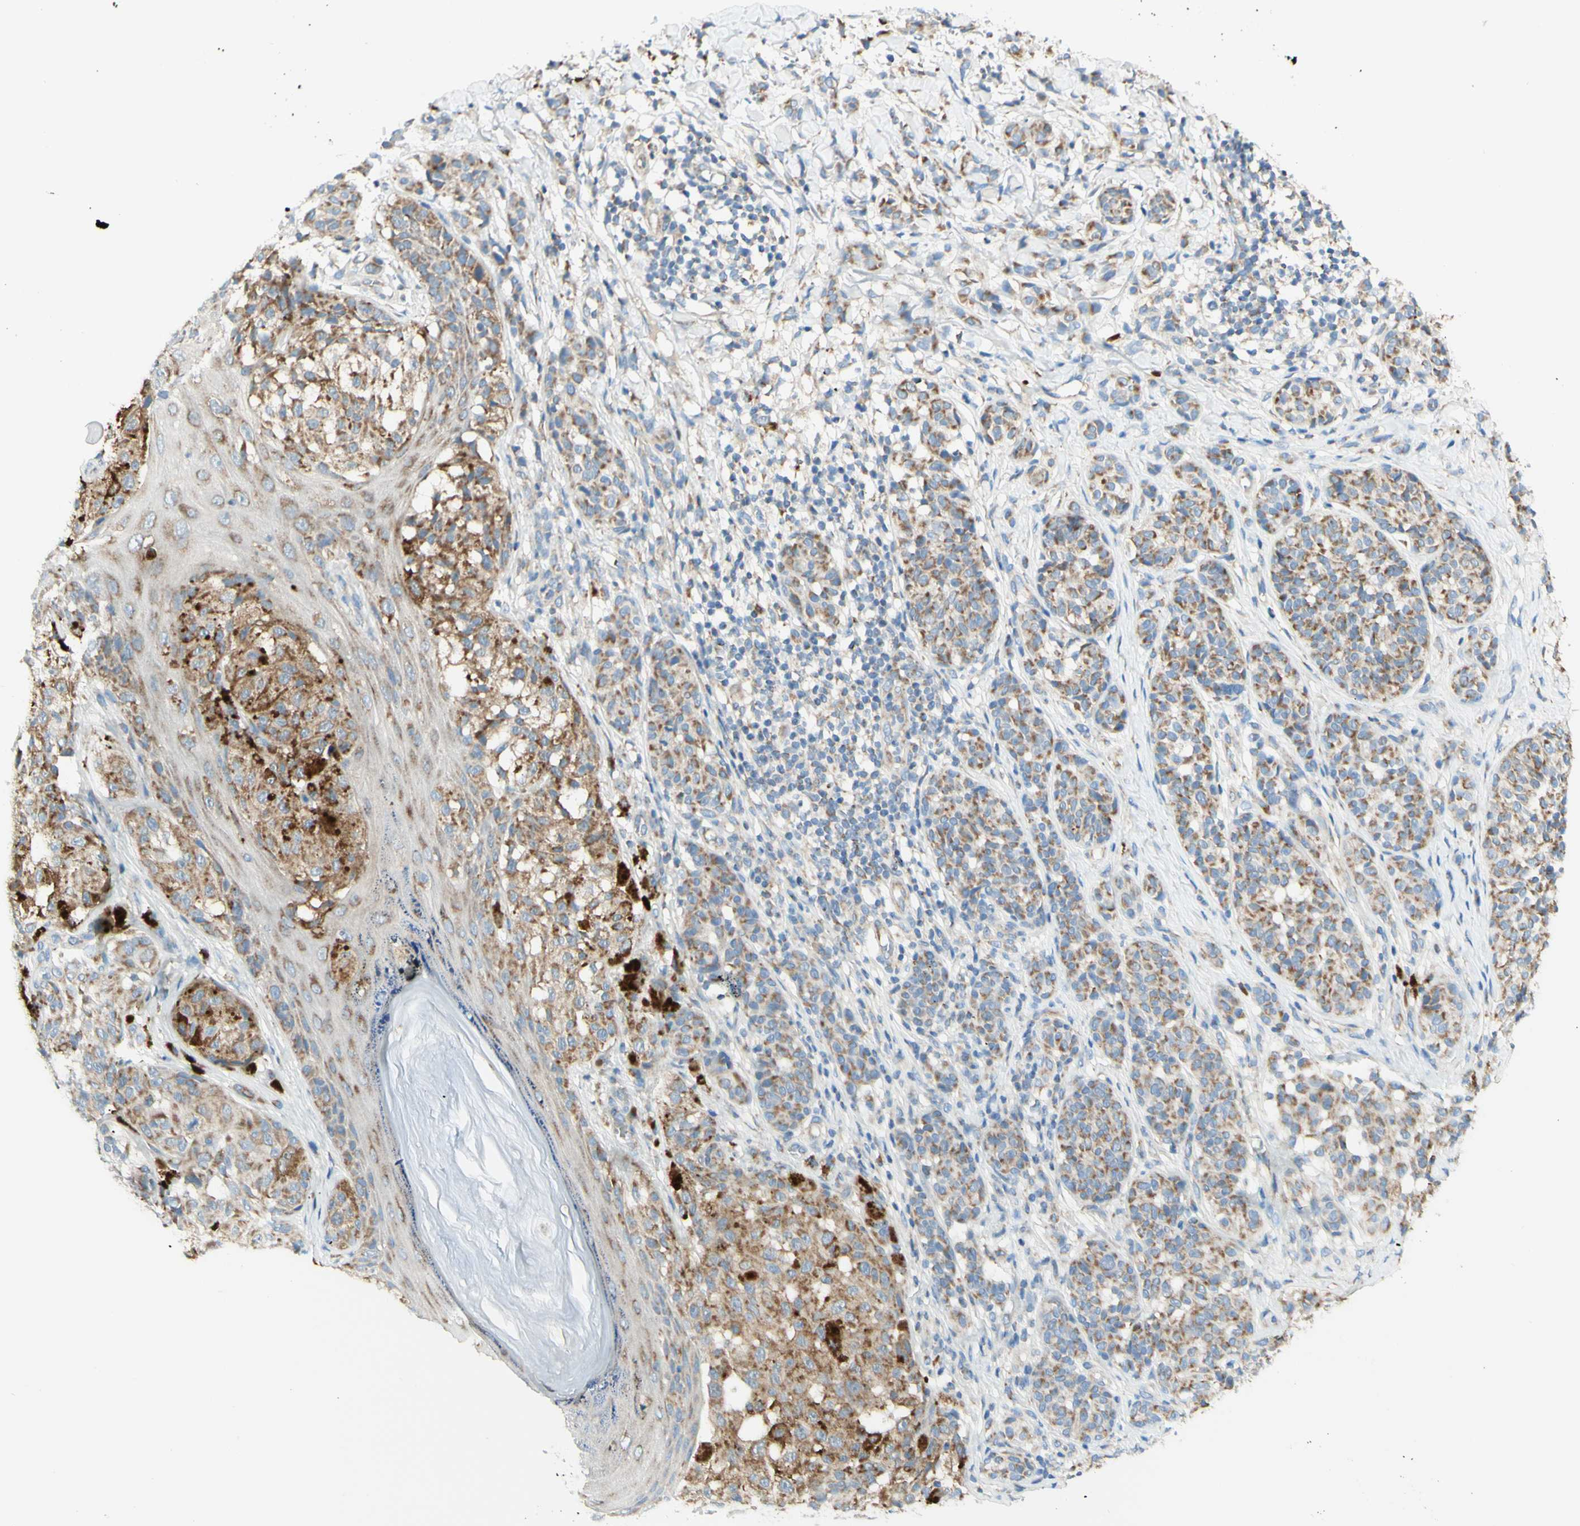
{"staining": {"intensity": "moderate", "quantity": "25%-75%", "location": "cytoplasmic/membranous"}, "tissue": "melanoma", "cell_type": "Tumor cells", "image_type": "cancer", "snomed": [{"axis": "morphology", "description": "Malignant melanoma, NOS"}, {"axis": "topography", "description": "Skin"}], "caption": "This is a micrograph of immunohistochemistry (IHC) staining of malignant melanoma, which shows moderate staining in the cytoplasmic/membranous of tumor cells.", "gene": "ARMC10", "patient": {"sex": "female", "age": 46}}